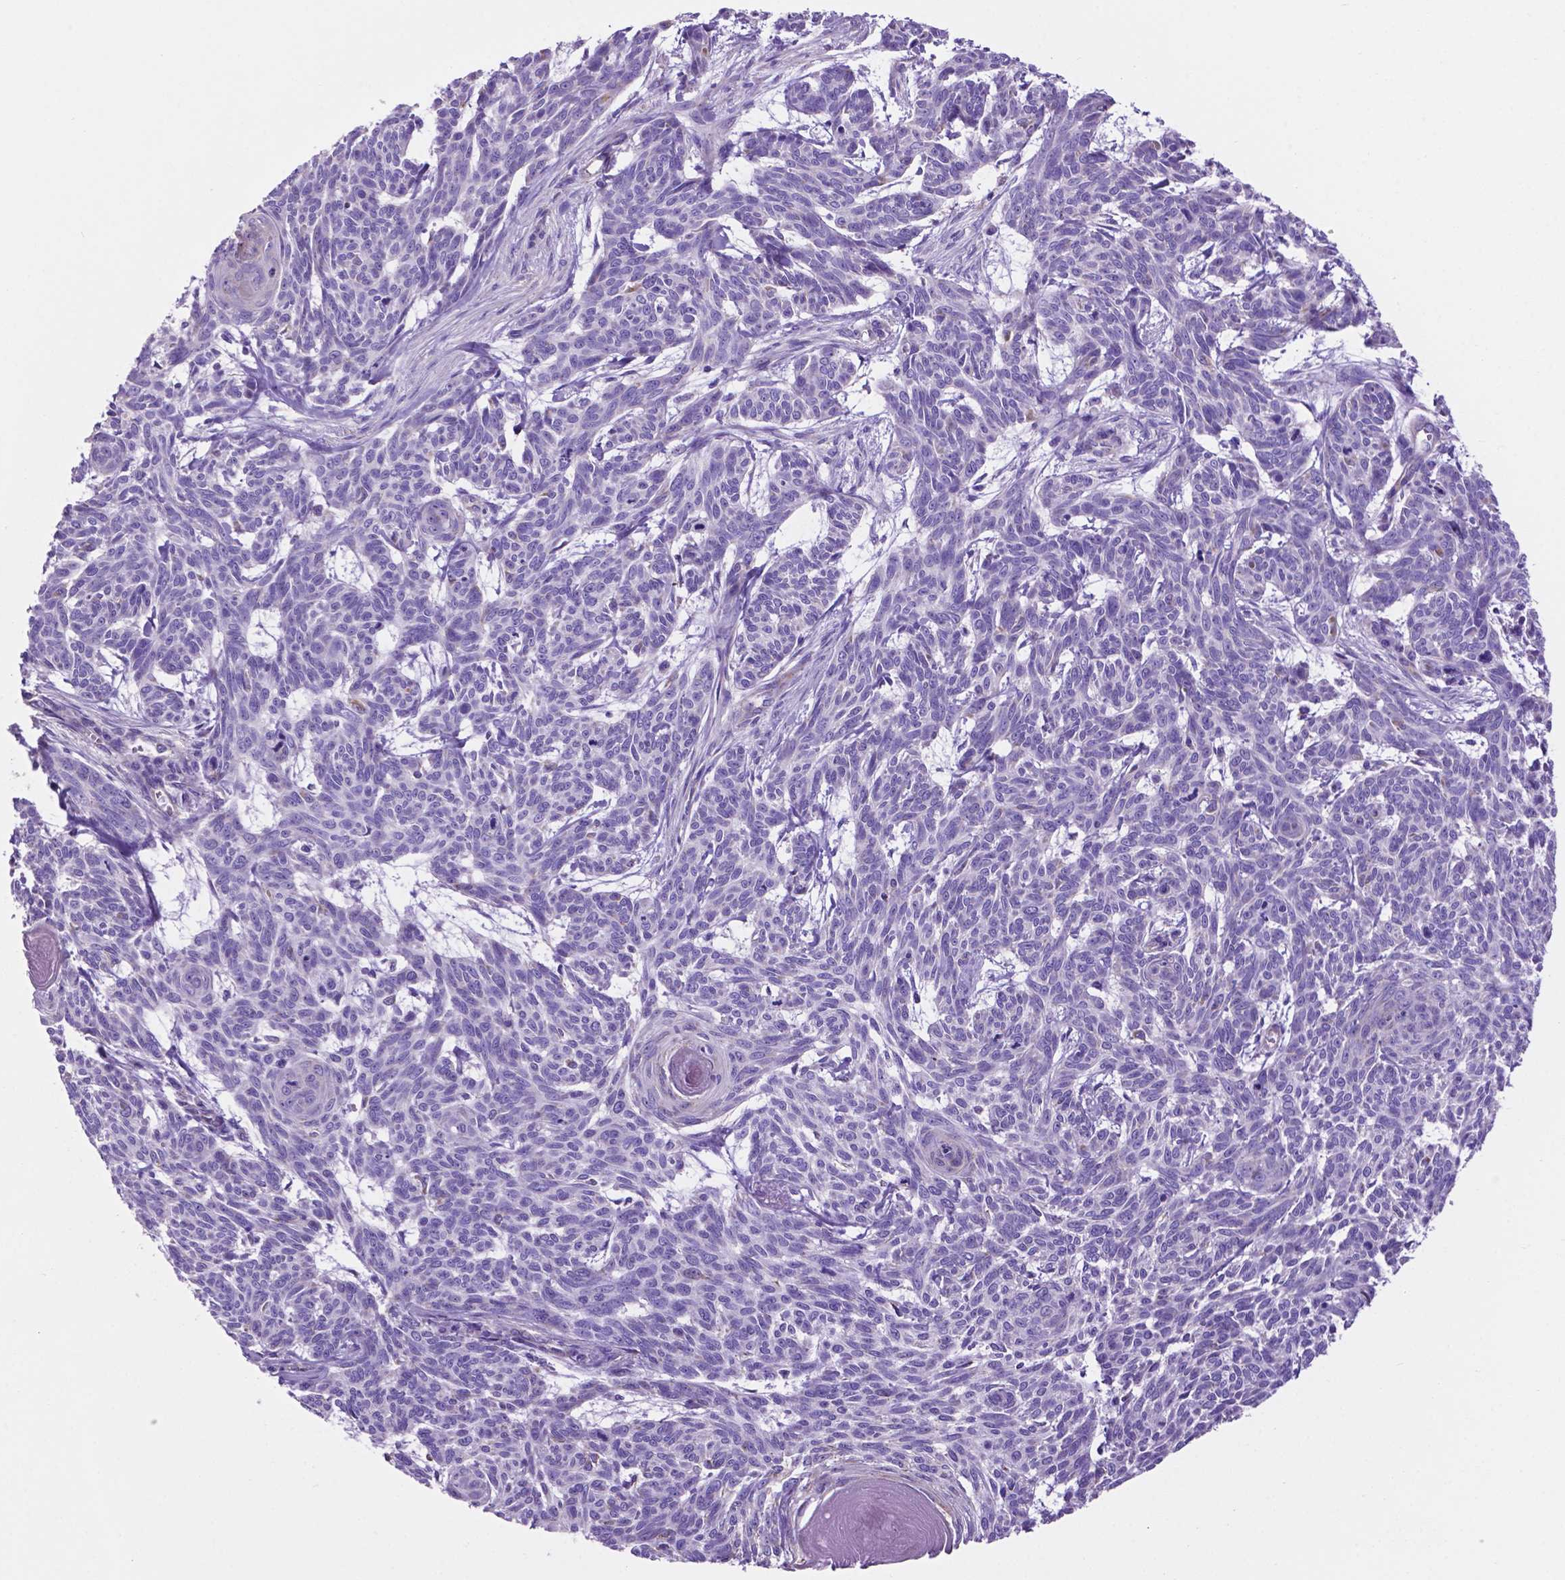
{"staining": {"intensity": "negative", "quantity": "none", "location": "none"}, "tissue": "skin cancer", "cell_type": "Tumor cells", "image_type": "cancer", "snomed": [{"axis": "morphology", "description": "Basal cell carcinoma"}, {"axis": "topography", "description": "Skin"}], "caption": "The image demonstrates no staining of tumor cells in skin basal cell carcinoma.", "gene": "TMEM121B", "patient": {"sex": "female", "age": 93}}